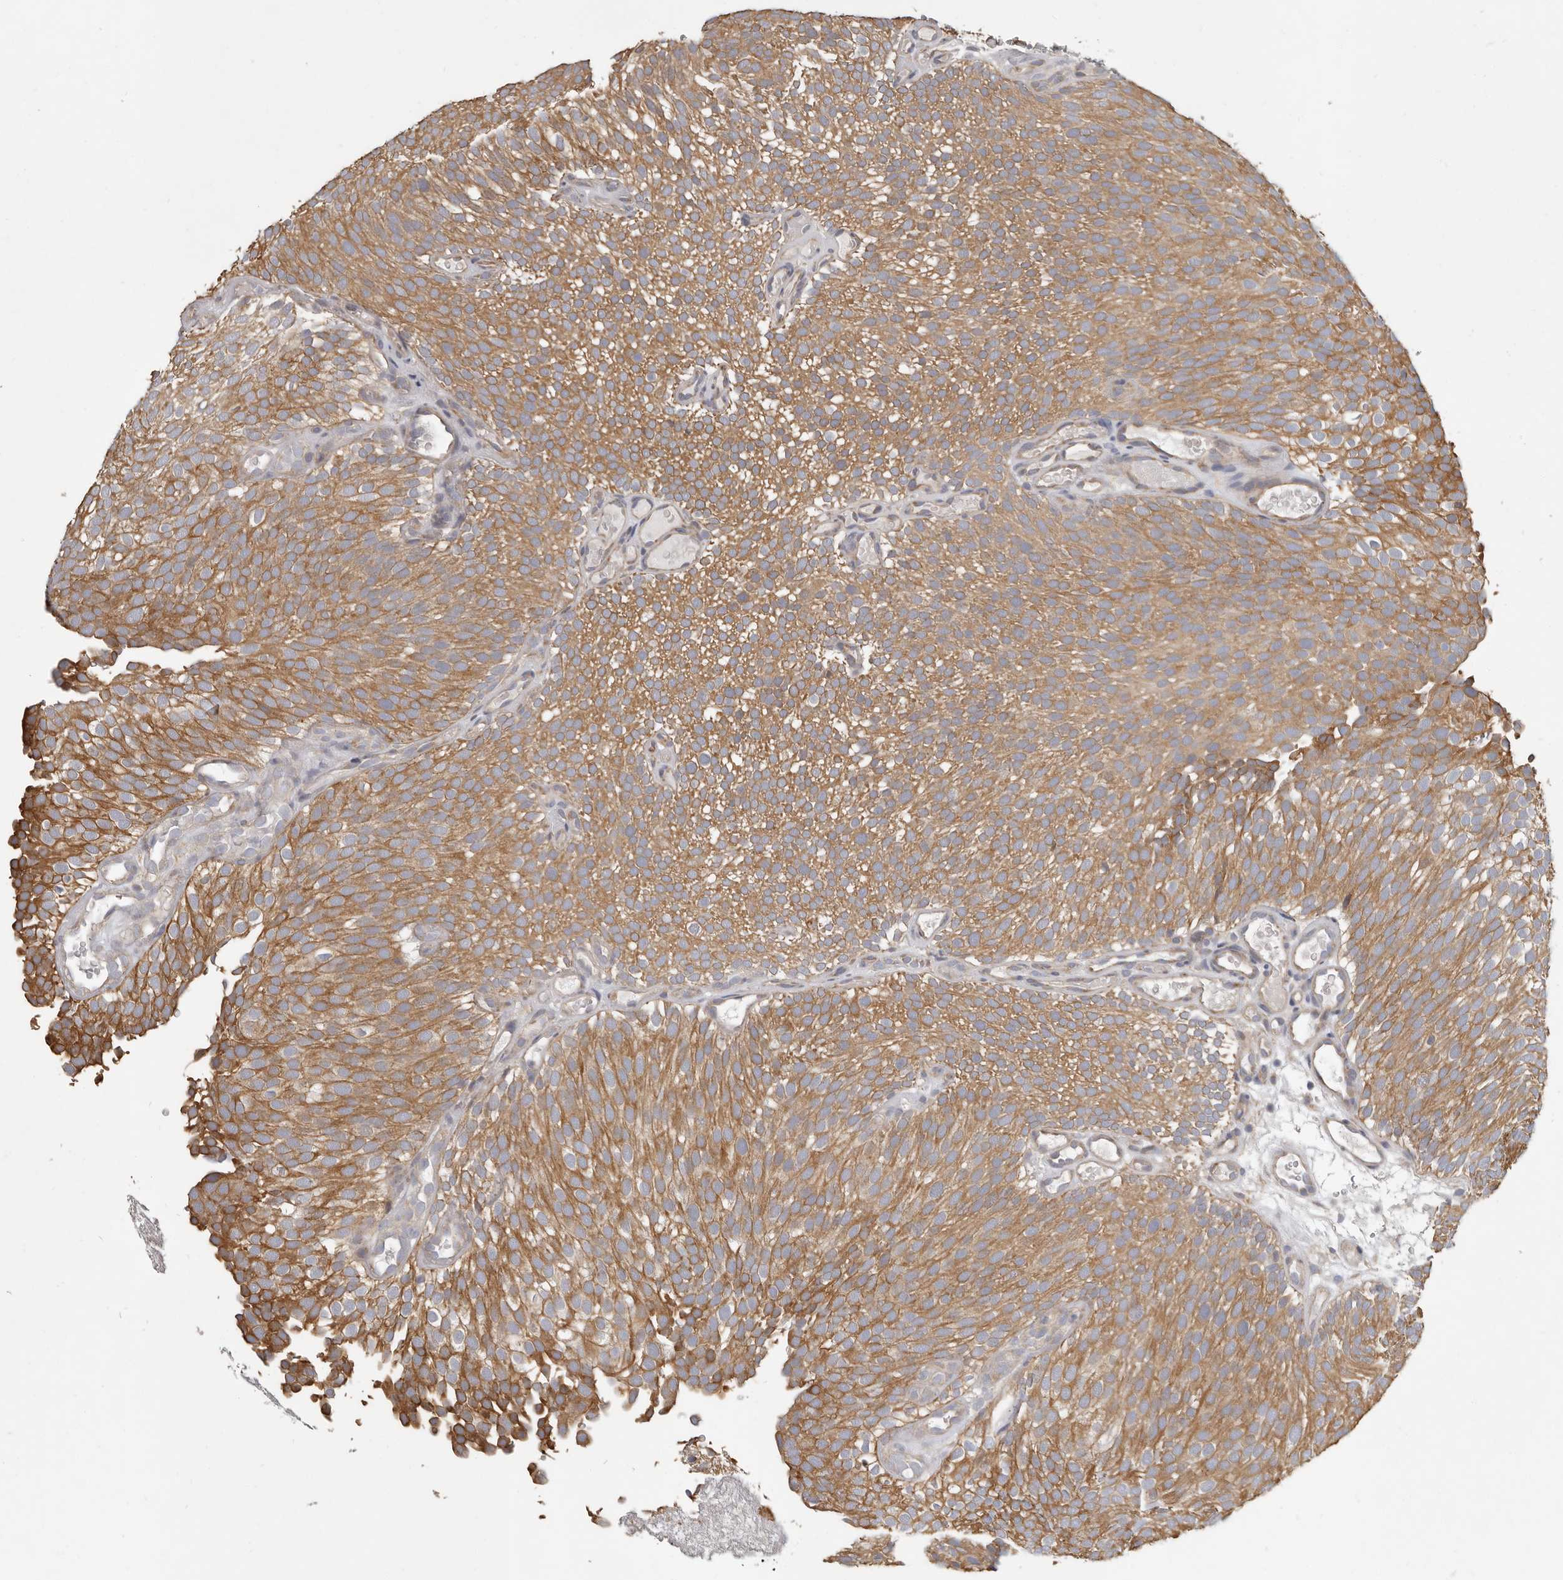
{"staining": {"intensity": "moderate", "quantity": ">75%", "location": "cytoplasmic/membranous"}, "tissue": "urothelial cancer", "cell_type": "Tumor cells", "image_type": "cancer", "snomed": [{"axis": "morphology", "description": "Urothelial carcinoma, Low grade"}, {"axis": "topography", "description": "Urinary bladder"}], "caption": "A brown stain labels moderate cytoplasmic/membranous expression of a protein in human urothelial cancer tumor cells.", "gene": "UNK", "patient": {"sex": "male", "age": 78}}